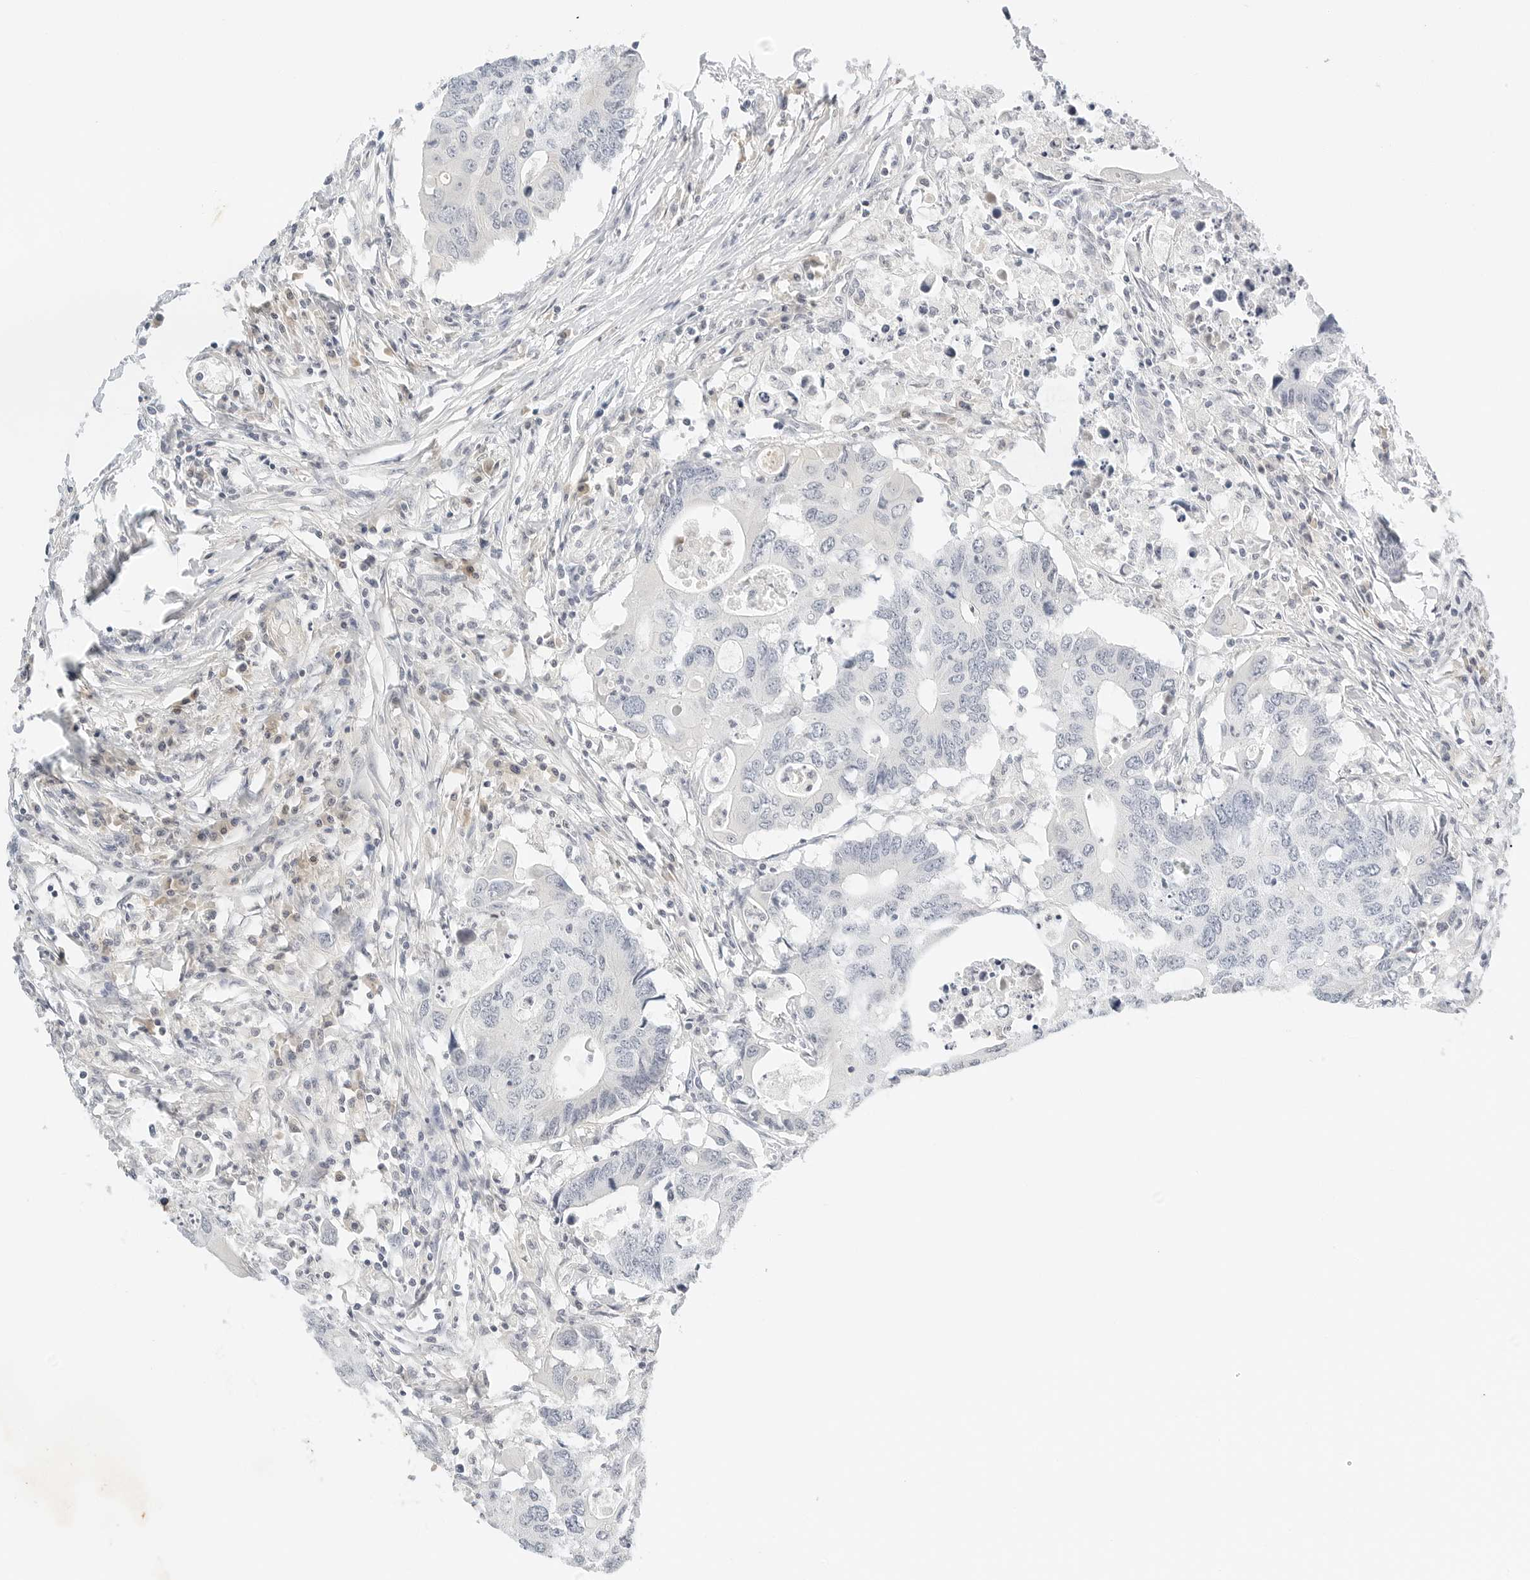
{"staining": {"intensity": "negative", "quantity": "none", "location": "none"}, "tissue": "colorectal cancer", "cell_type": "Tumor cells", "image_type": "cancer", "snomed": [{"axis": "morphology", "description": "Adenocarcinoma, NOS"}, {"axis": "topography", "description": "Colon"}], "caption": "Image shows no significant protein staining in tumor cells of colorectal cancer.", "gene": "PKDCC", "patient": {"sex": "male", "age": 71}}